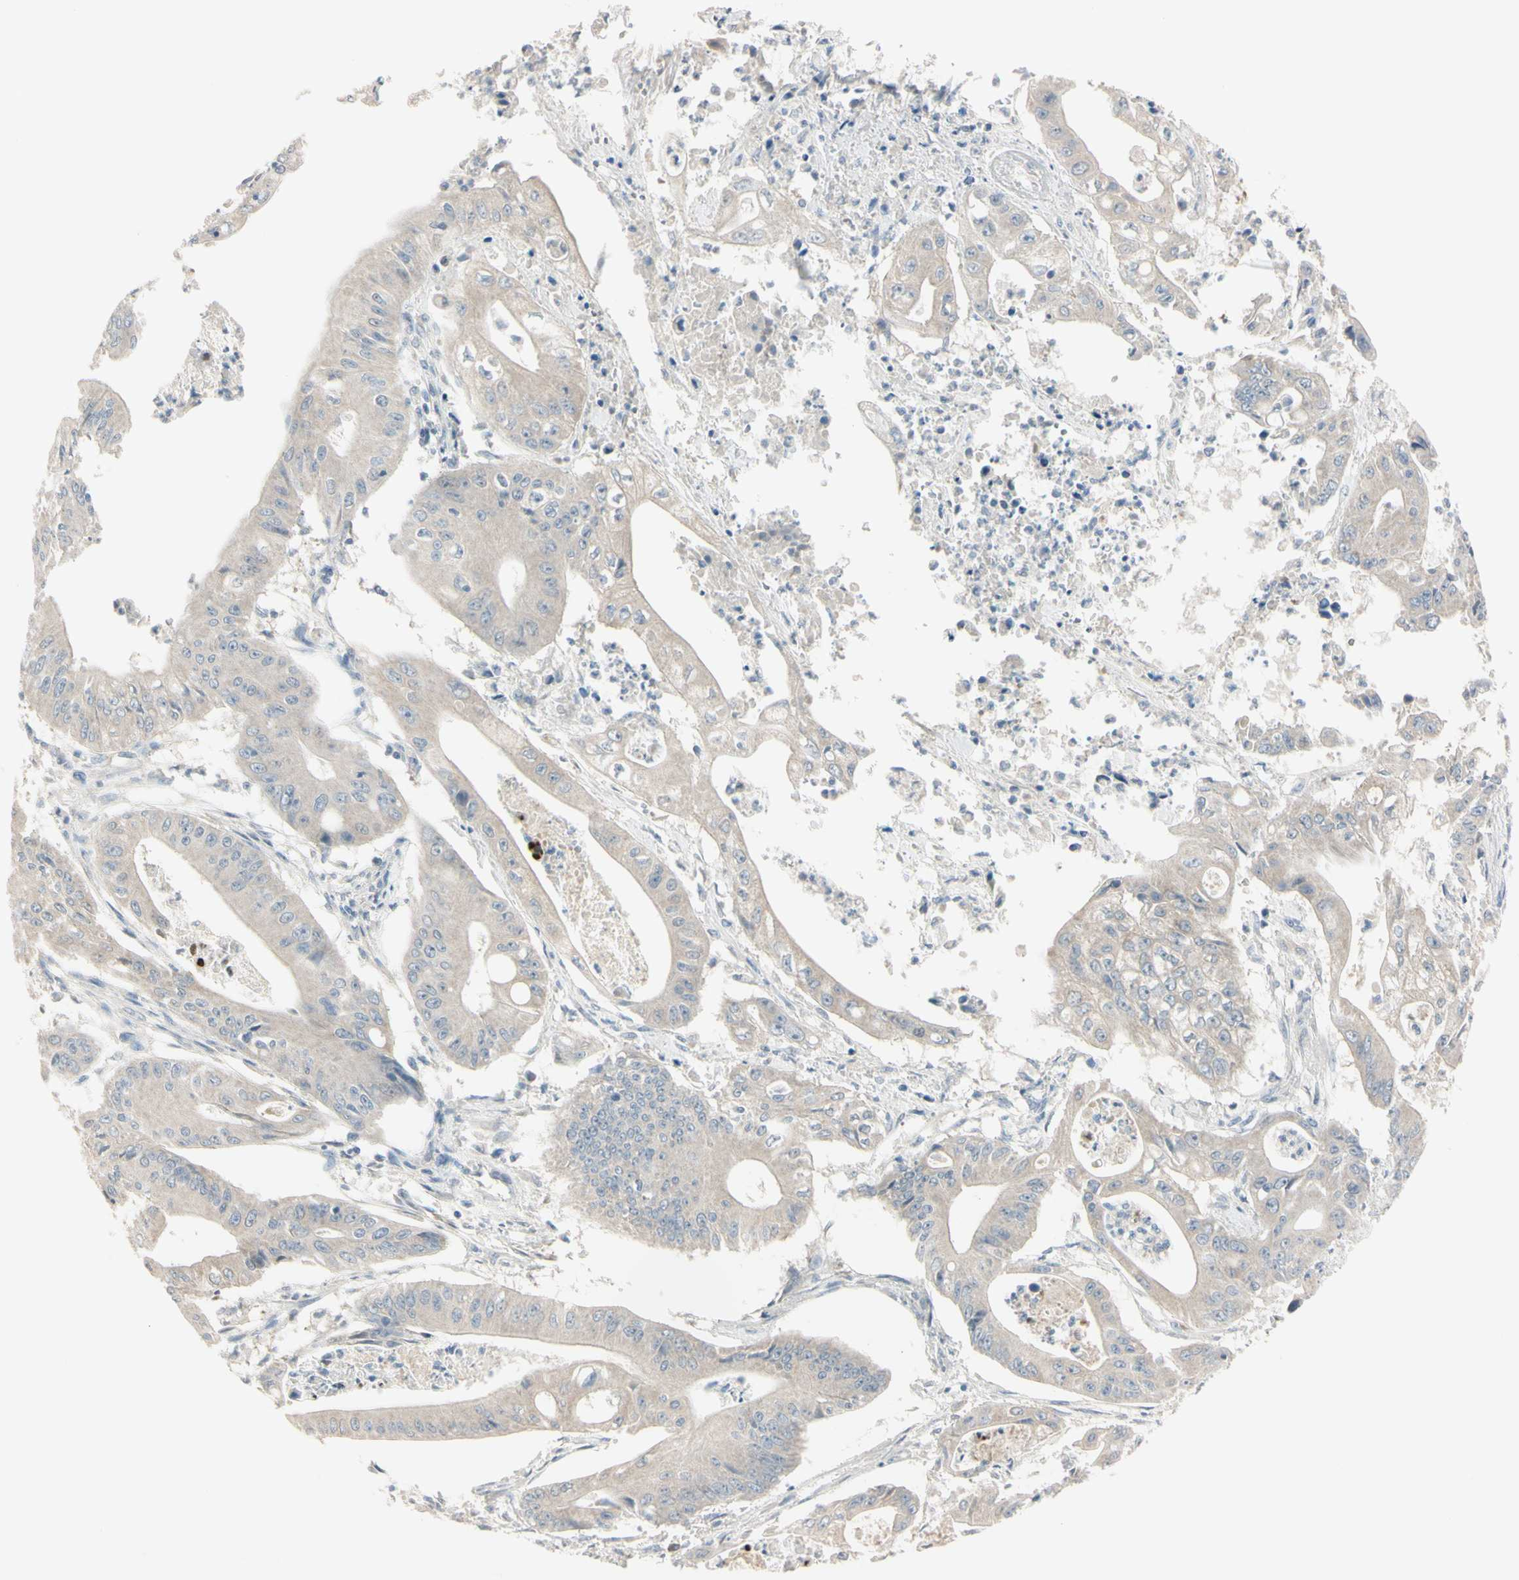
{"staining": {"intensity": "weak", "quantity": "25%-75%", "location": "cytoplasmic/membranous"}, "tissue": "pancreatic cancer", "cell_type": "Tumor cells", "image_type": "cancer", "snomed": [{"axis": "morphology", "description": "Normal tissue, NOS"}, {"axis": "topography", "description": "Lymph node"}], "caption": "Pancreatic cancer tissue displays weak cytoplasmic/membranous staining in approximately 25%-75% of tumor cells", "gene": "AATK", "patient": {"sex": "male", "age": 62}}